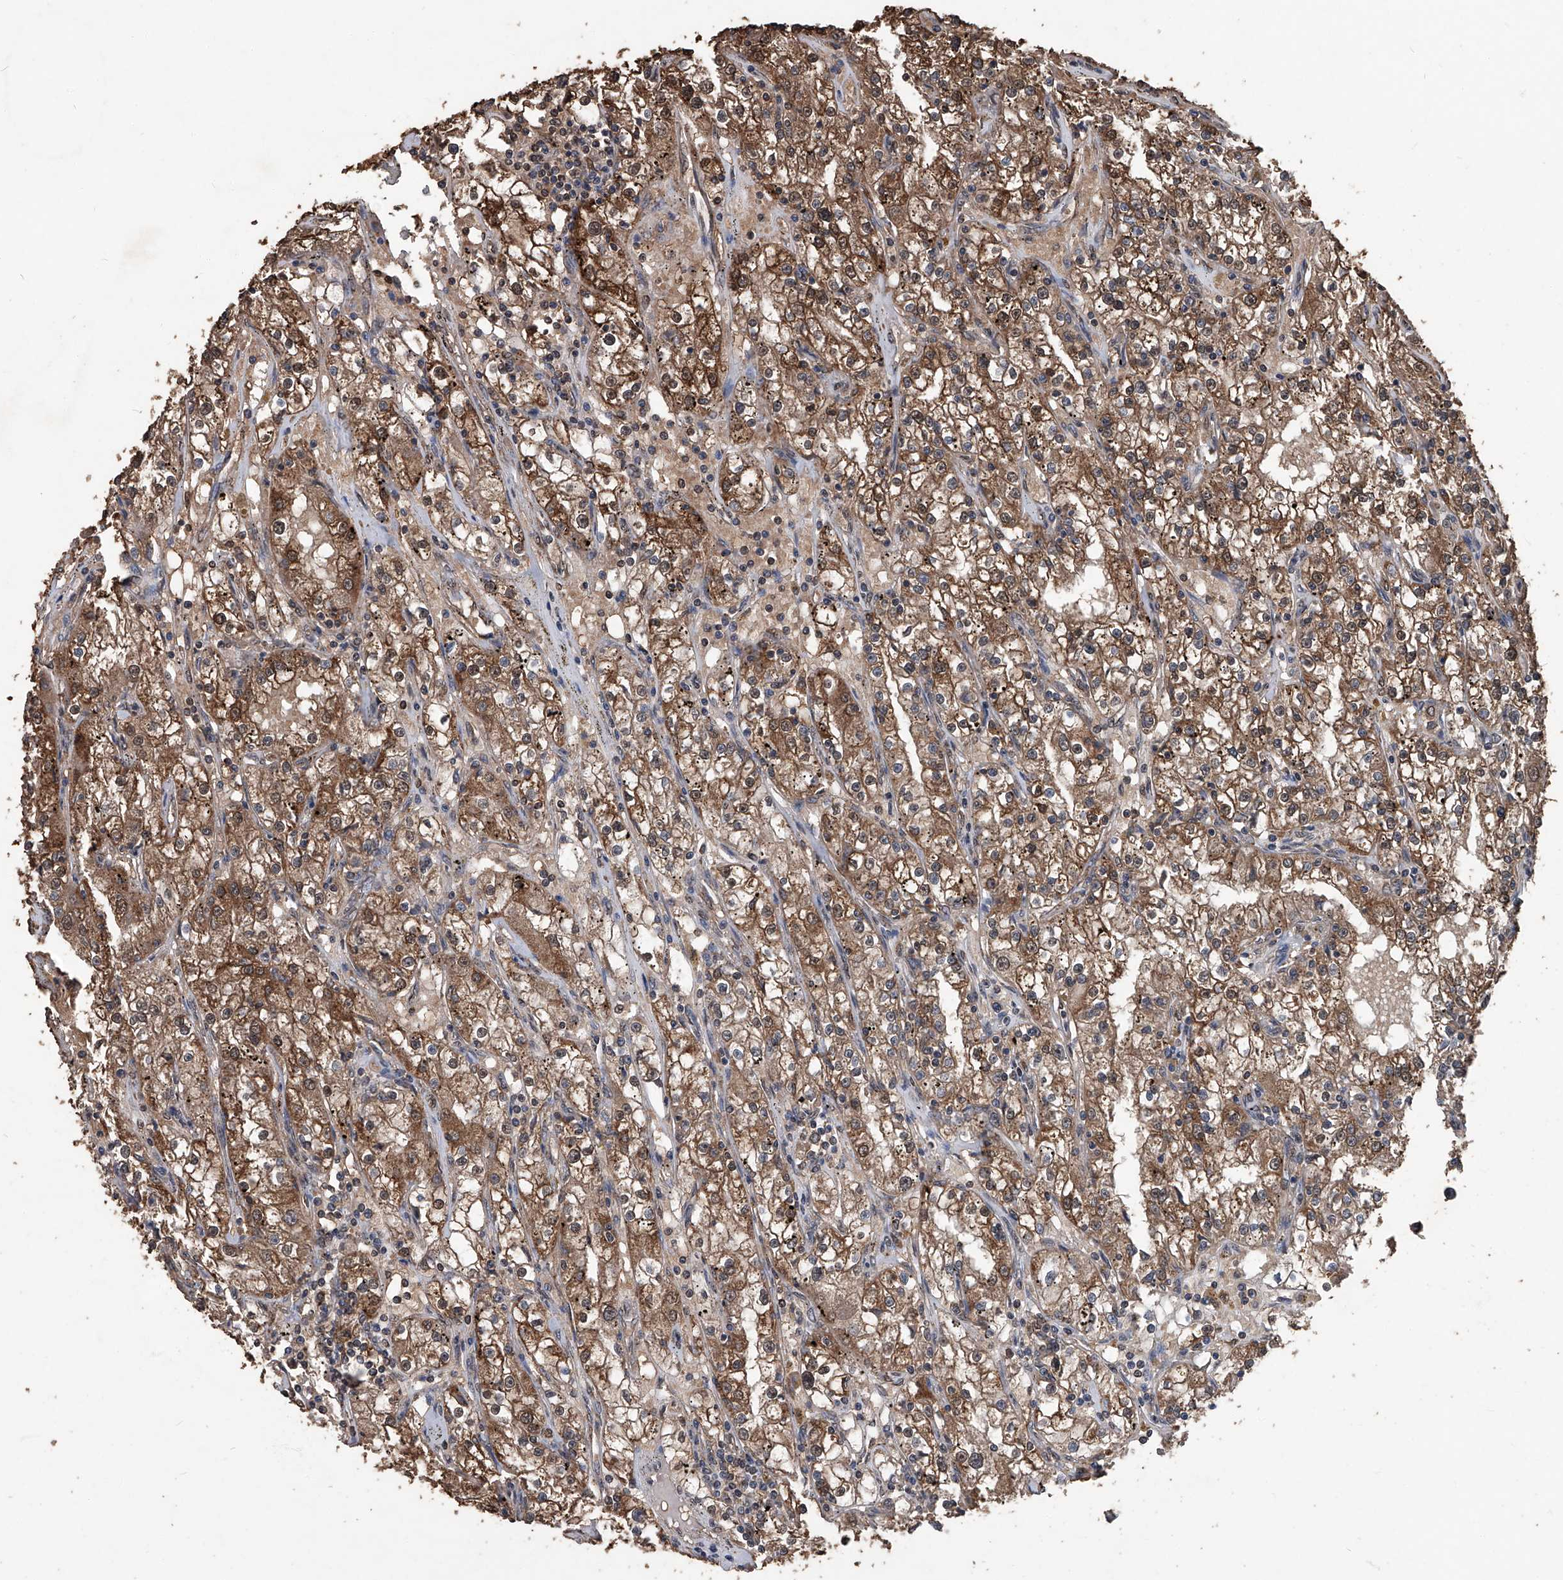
{"staining": {"intensity": "strong", "quantity": ">75%", "location": "cytoplasmic/membranous"}, "tissue": "renal cancer", "cell_type": "Tumor cells", "image_type": "cancer", "snomed": [{"axis": "morphology", "description": "Adenocarcinoma, NOS"}, {"axis": "topography", "description": "Kidney"}], "caption": "Immunohistochemical staining of human renal cancer (adenocarcinoma) shows high levels of strong cytoplasmic/membranous protein positivity in approximately >75% of tumor cells.", "gene": "STARD7", "patient": {"sex": "male", "age": 56}}